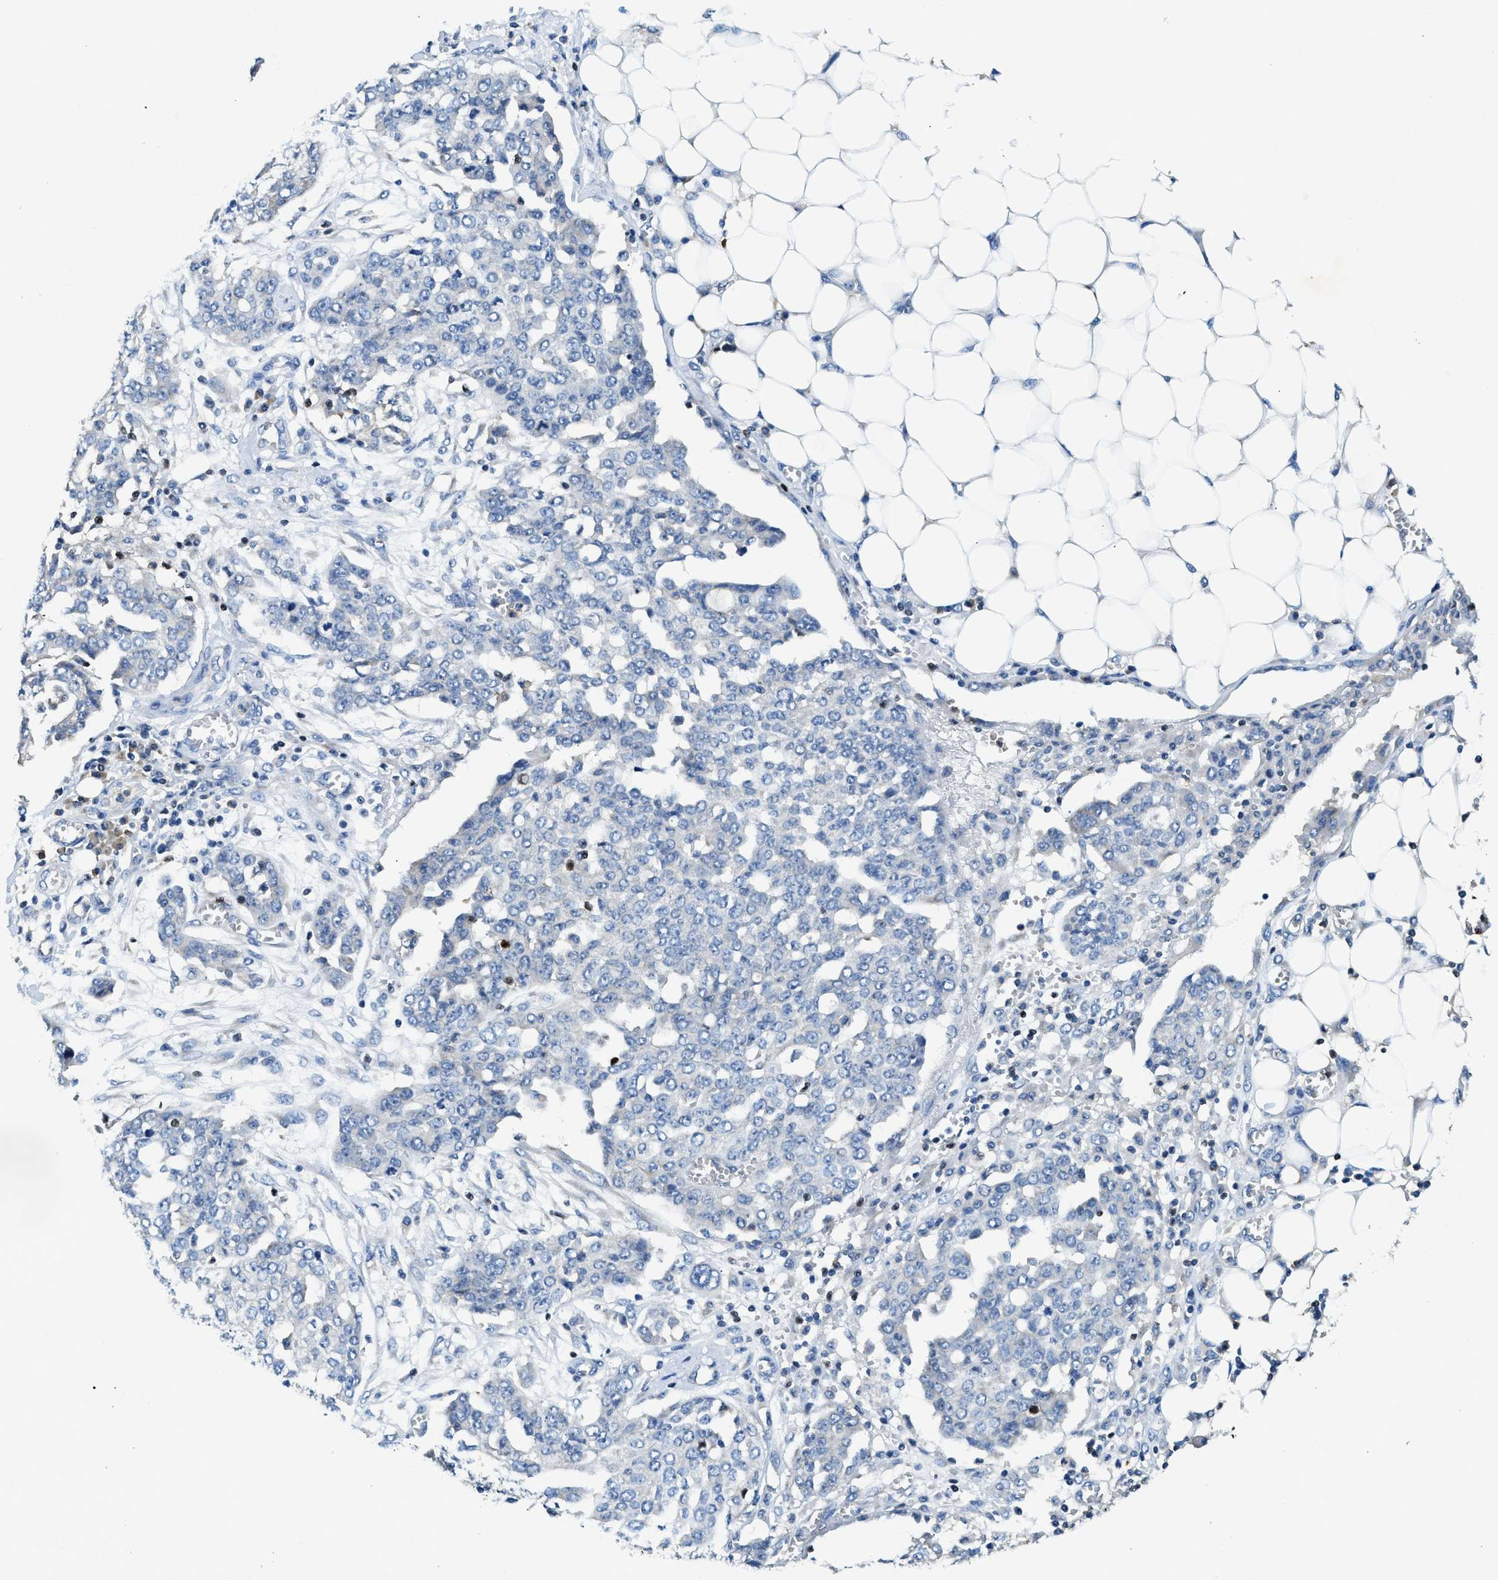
{"staining": {"intensity": "negative", "quantity": "none", "location": "none"}, "tissue": "ovarian cancer", "cell_type": "Tumor cells", "image_type": "cancer", "snomed": [{"axis": "morphology", "description": "Cystadenocarcinoma, serous, NOS"}, {"axis": "topography", "description": "Soft tissue"}, {"axis": "topography", "description": "Ovary"}], "caption": "Tumor cells show no significant positivity in ovarian cancer.", "gene": "TOX", "patient": {"sex": "female", "age": 57}}